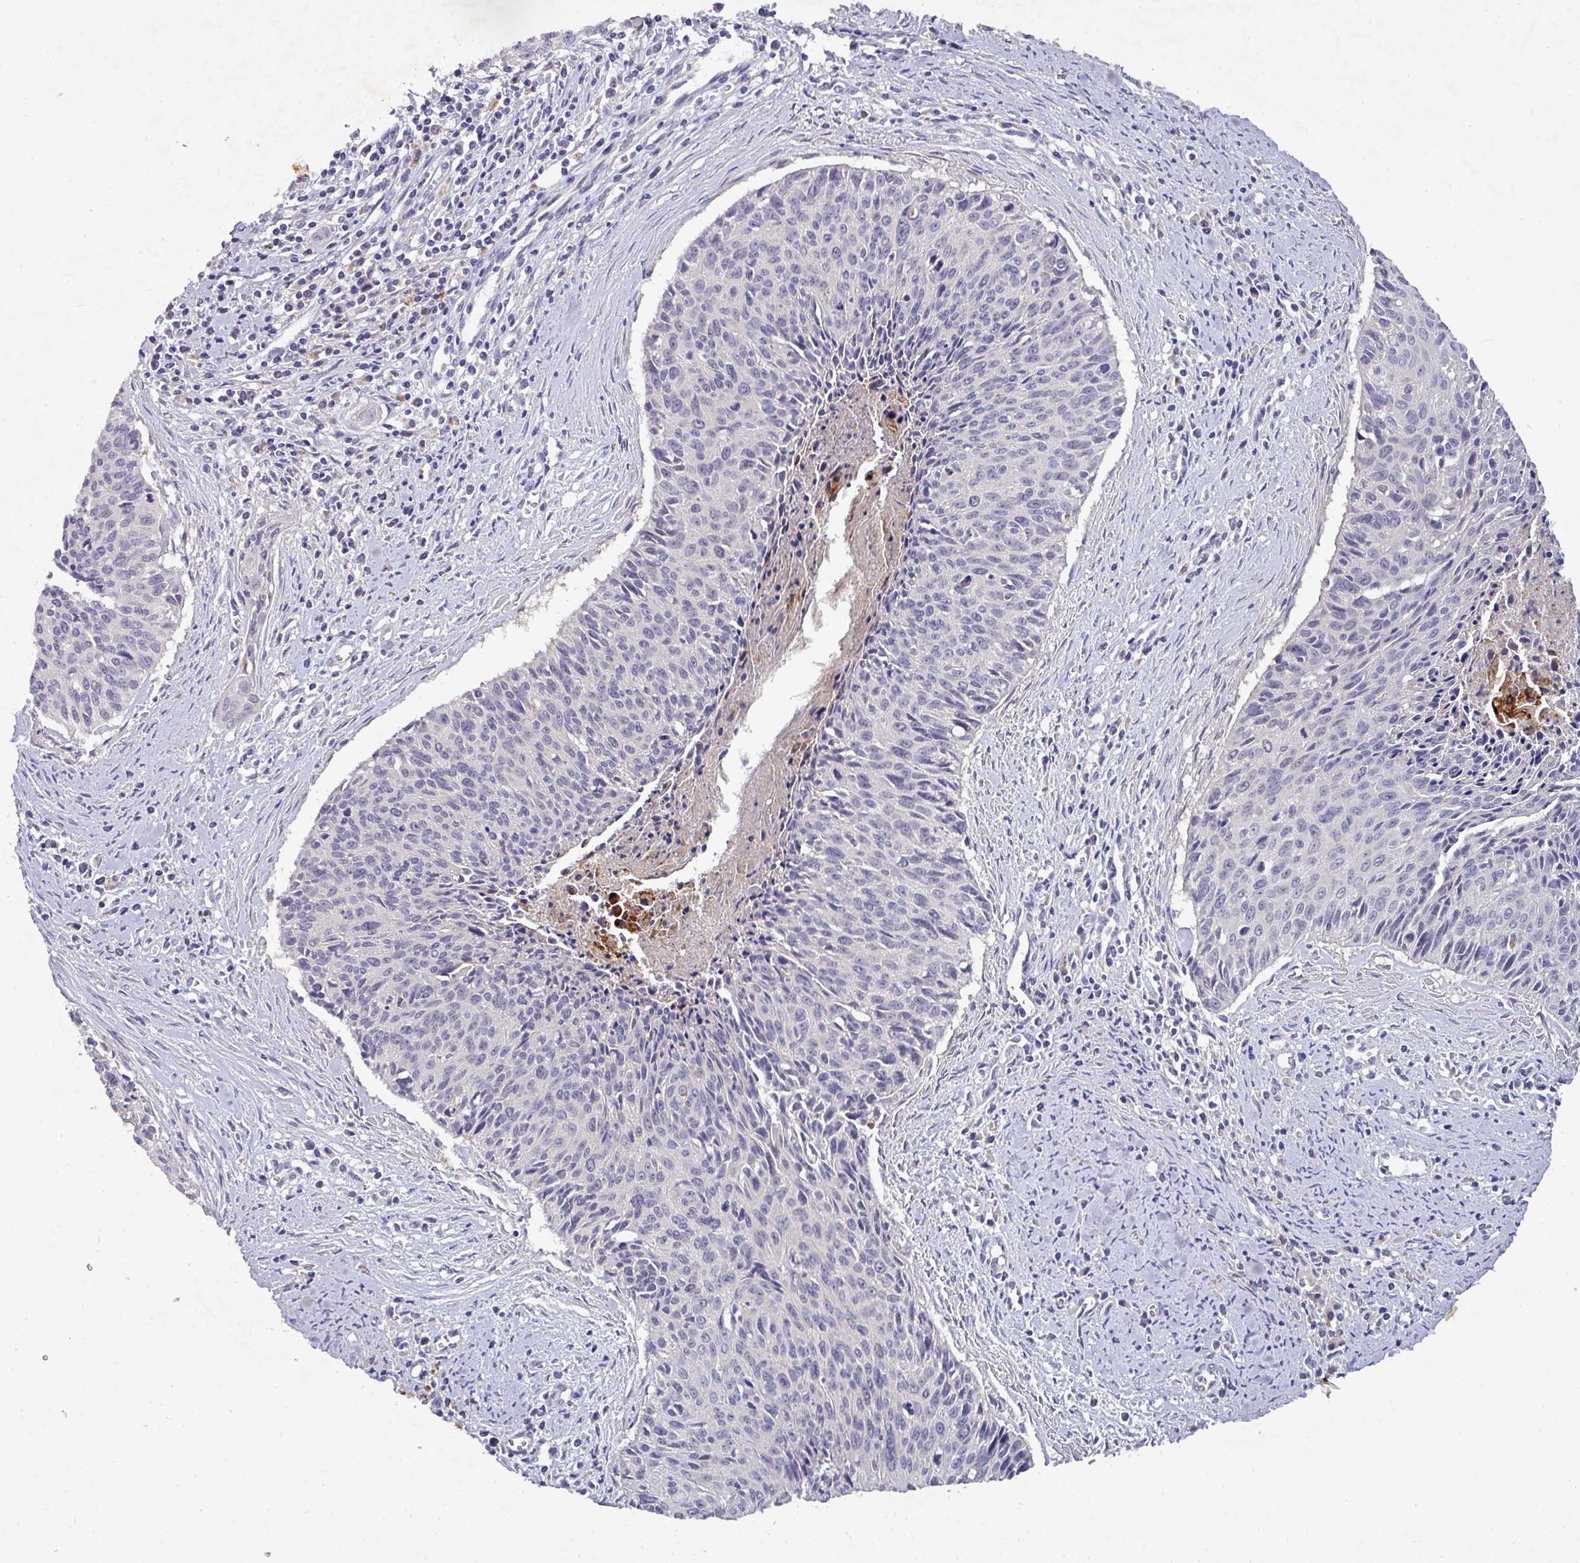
{"staining": {"intensity": "negative", "quantity": "none", "location": "none"}, "tissue": "cervical cancer", "cell_type": "Tumor cells", "image_type": "cancer", "snomed": [{"axis": "morphology", "description": "Squamous cell carcinoma, NOS"}, {"axis": "topography", "description": "Cervix"}], "caption": "Photomicrograph shows no significant protein expression in tumor cells of squamous cell carcinoma (cervical).", "gene": "AEBP2", "patient": {"sex": "female", "age": 55}}